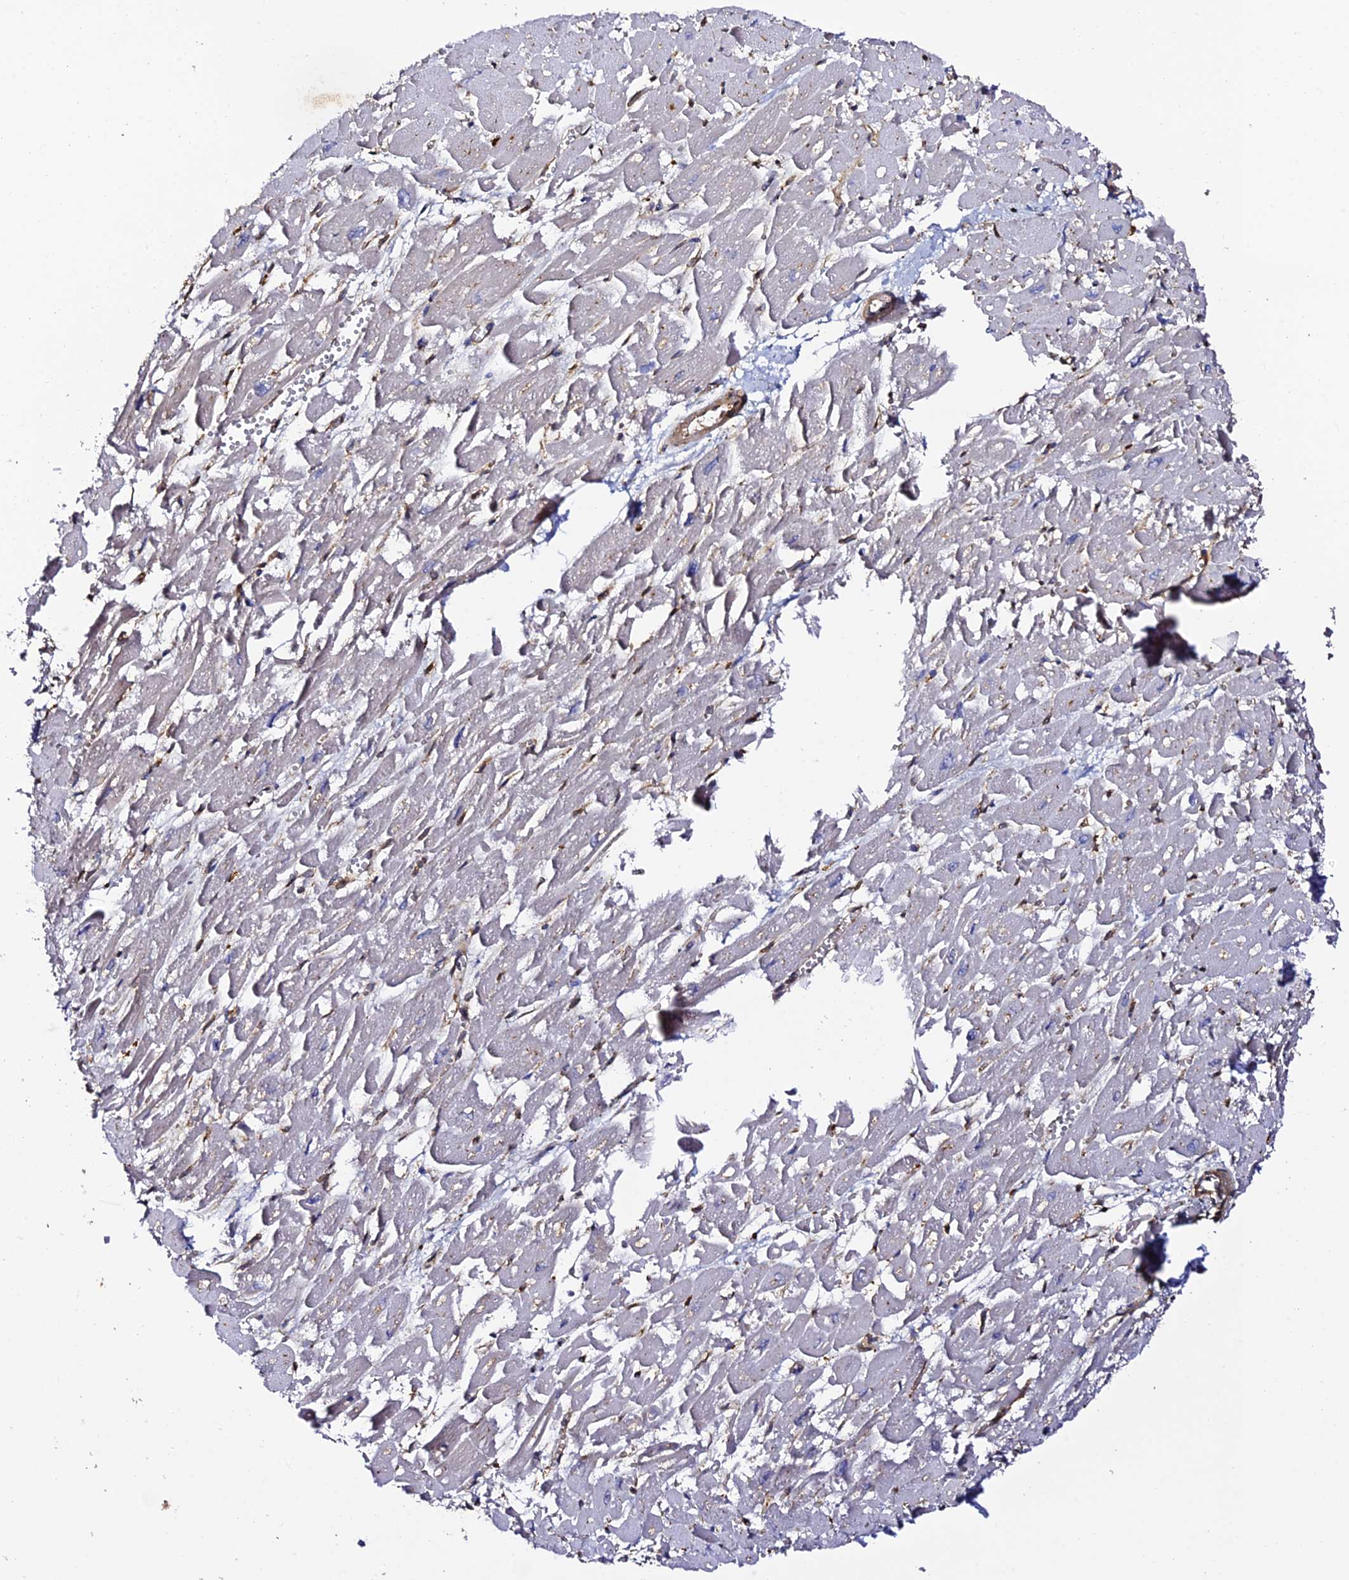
{"staining": {"intensity": "strong", "quantity": "25%-75%", "location": "nuclear"}, "tissue": "heart muscle", "cell_type": "Cardiomyocytes", "image_type": "normal", "snomed": [{"axis": "morphology", "description": "Normal tissue, NOS"}, {"axis": "topography", "description": "Heart"}], "caption": "DAB immunohistochemical staining of unremarkable heart muscle shows strong nuclear protein expression in approximately 25%-75% of cardiomyocytes.", "gene": "TRPV2", "patient": {"sex": "male", "age": 54}}